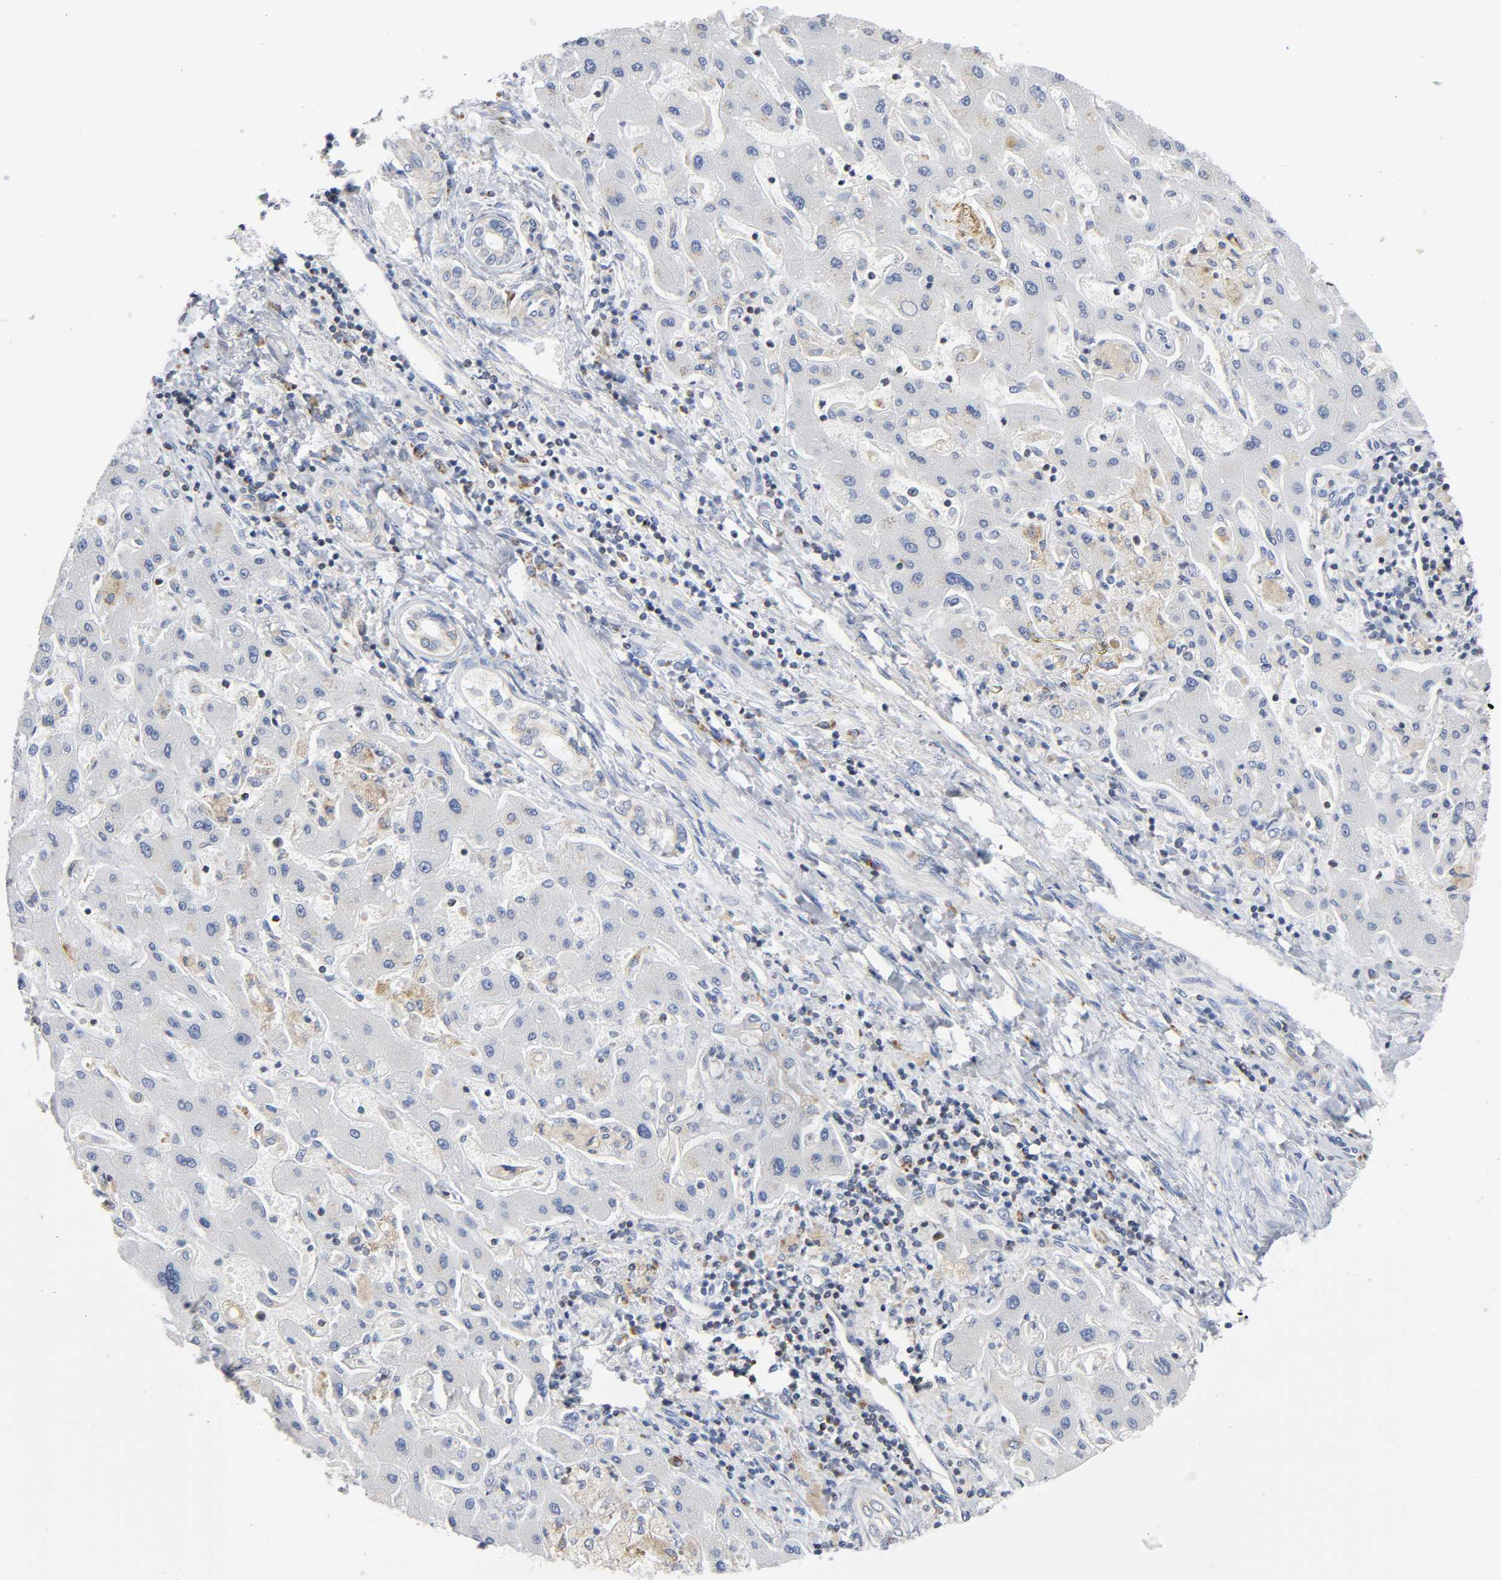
{"staining": {"intensity": "negative", "quantity": "none", "location": "none"}, "tissue": "liver cancer", "cell_type": "Tumor cells", "image_type": "cancer", "snomed": [{"axis": "morphology", "description": "Cholangiocarcinoma"}, {"axis": "topography", "description": "Liver"}], "caption": "Immunohistochemistry micrograph of cholangiocarcinoma (liver) stained for a protein (brown), which displays no positivity in tumor cells.", "gene": "BAK1", "patient": {"sex": "male", "age": 57}}